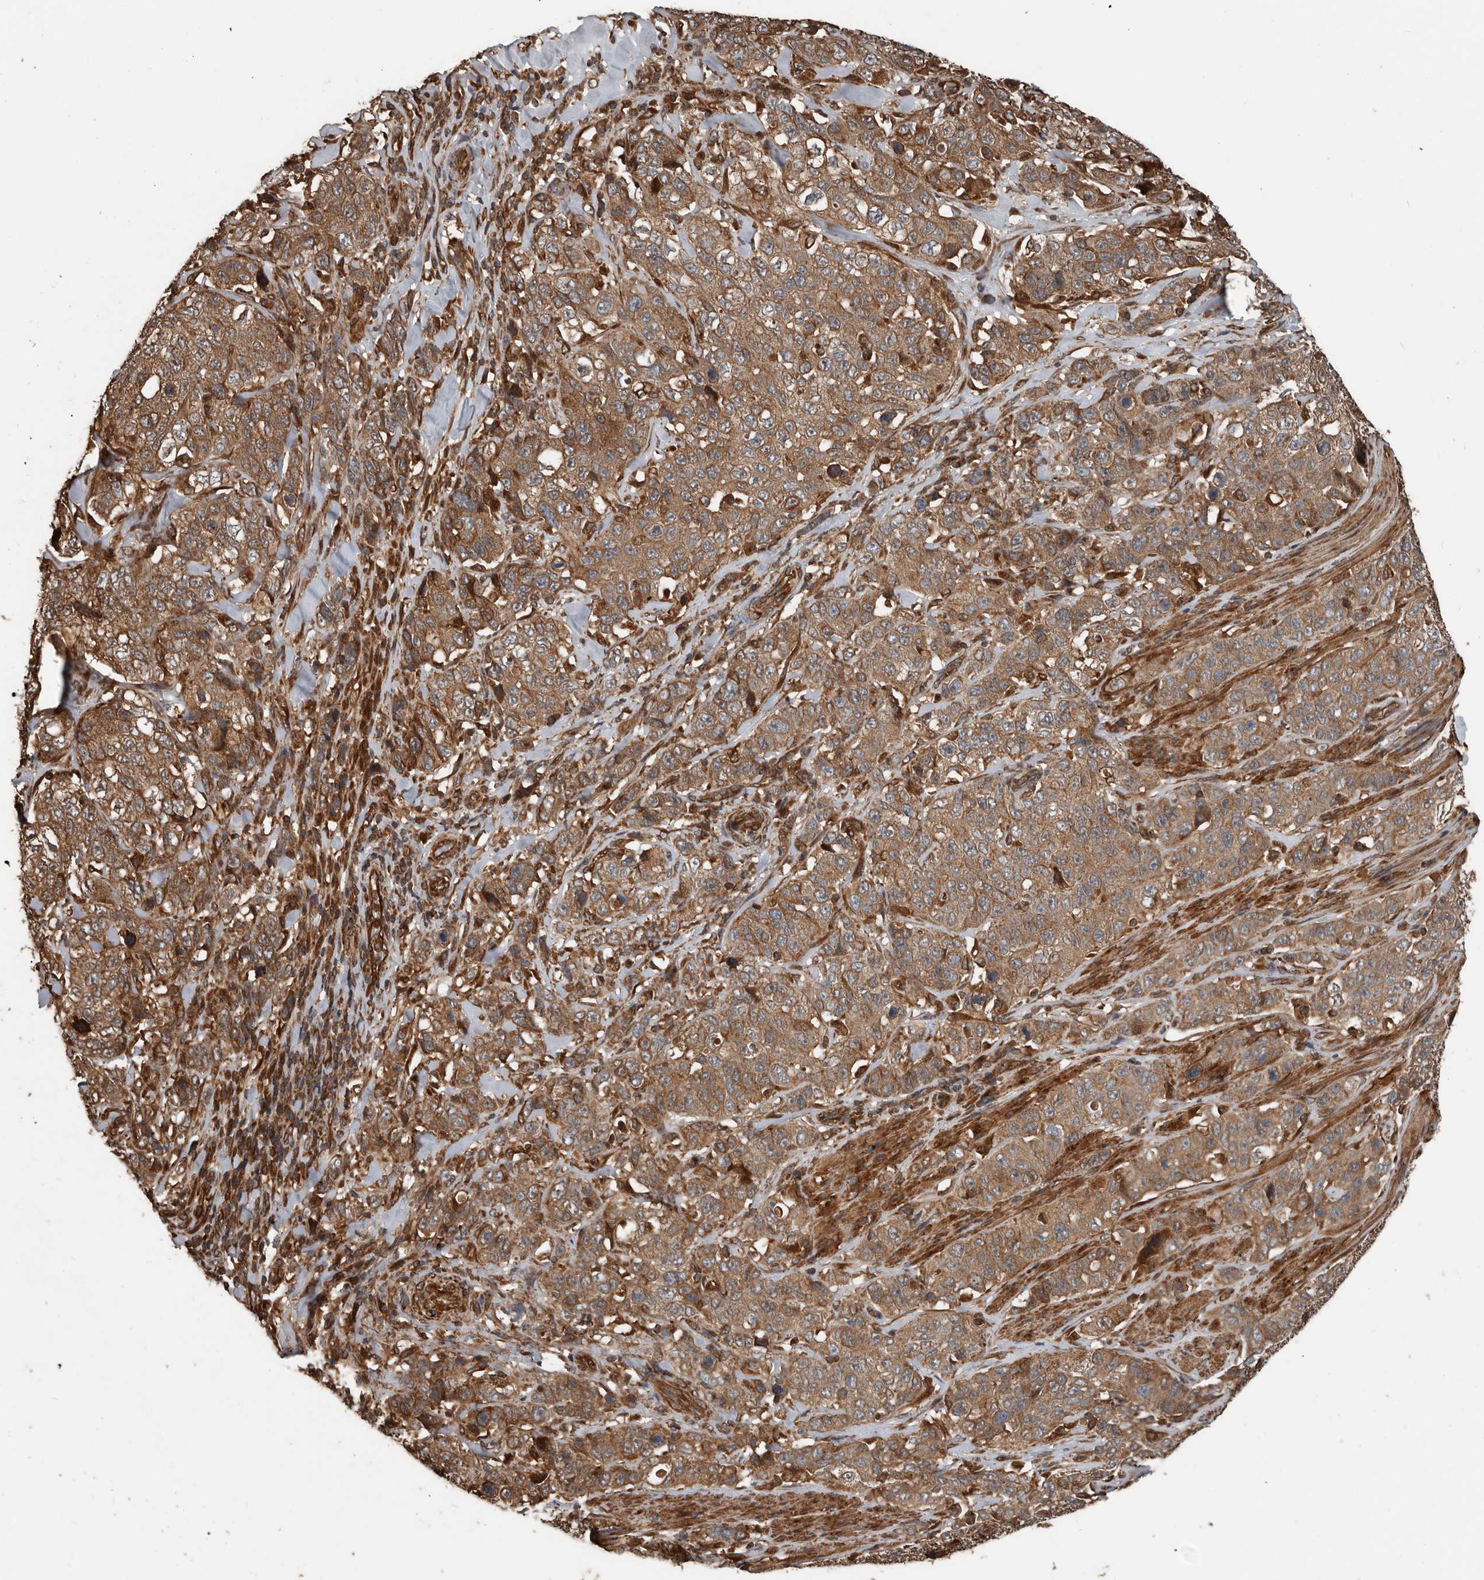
{"staining": {"intensity": "moderate", "quantity": ">75%", "location": "cytoplasmic/membranous"}, "tissue": "stomach cancer", "cell_type": "Tumor cells", "image_type": "cancer", "snomed": [{"axis": "morphology", "description": "Adenocarcinoma, NOS"}, {"axis": "topography", "description": "Stomach"}], "caption": "Moderate cytoplasmic/membranous staining is identified in approximately >75% of tumor cells in stomach cancer (adenocarcinoma).", "gene": "YOD1", "patient": {"sex": "male", "age": 48}}